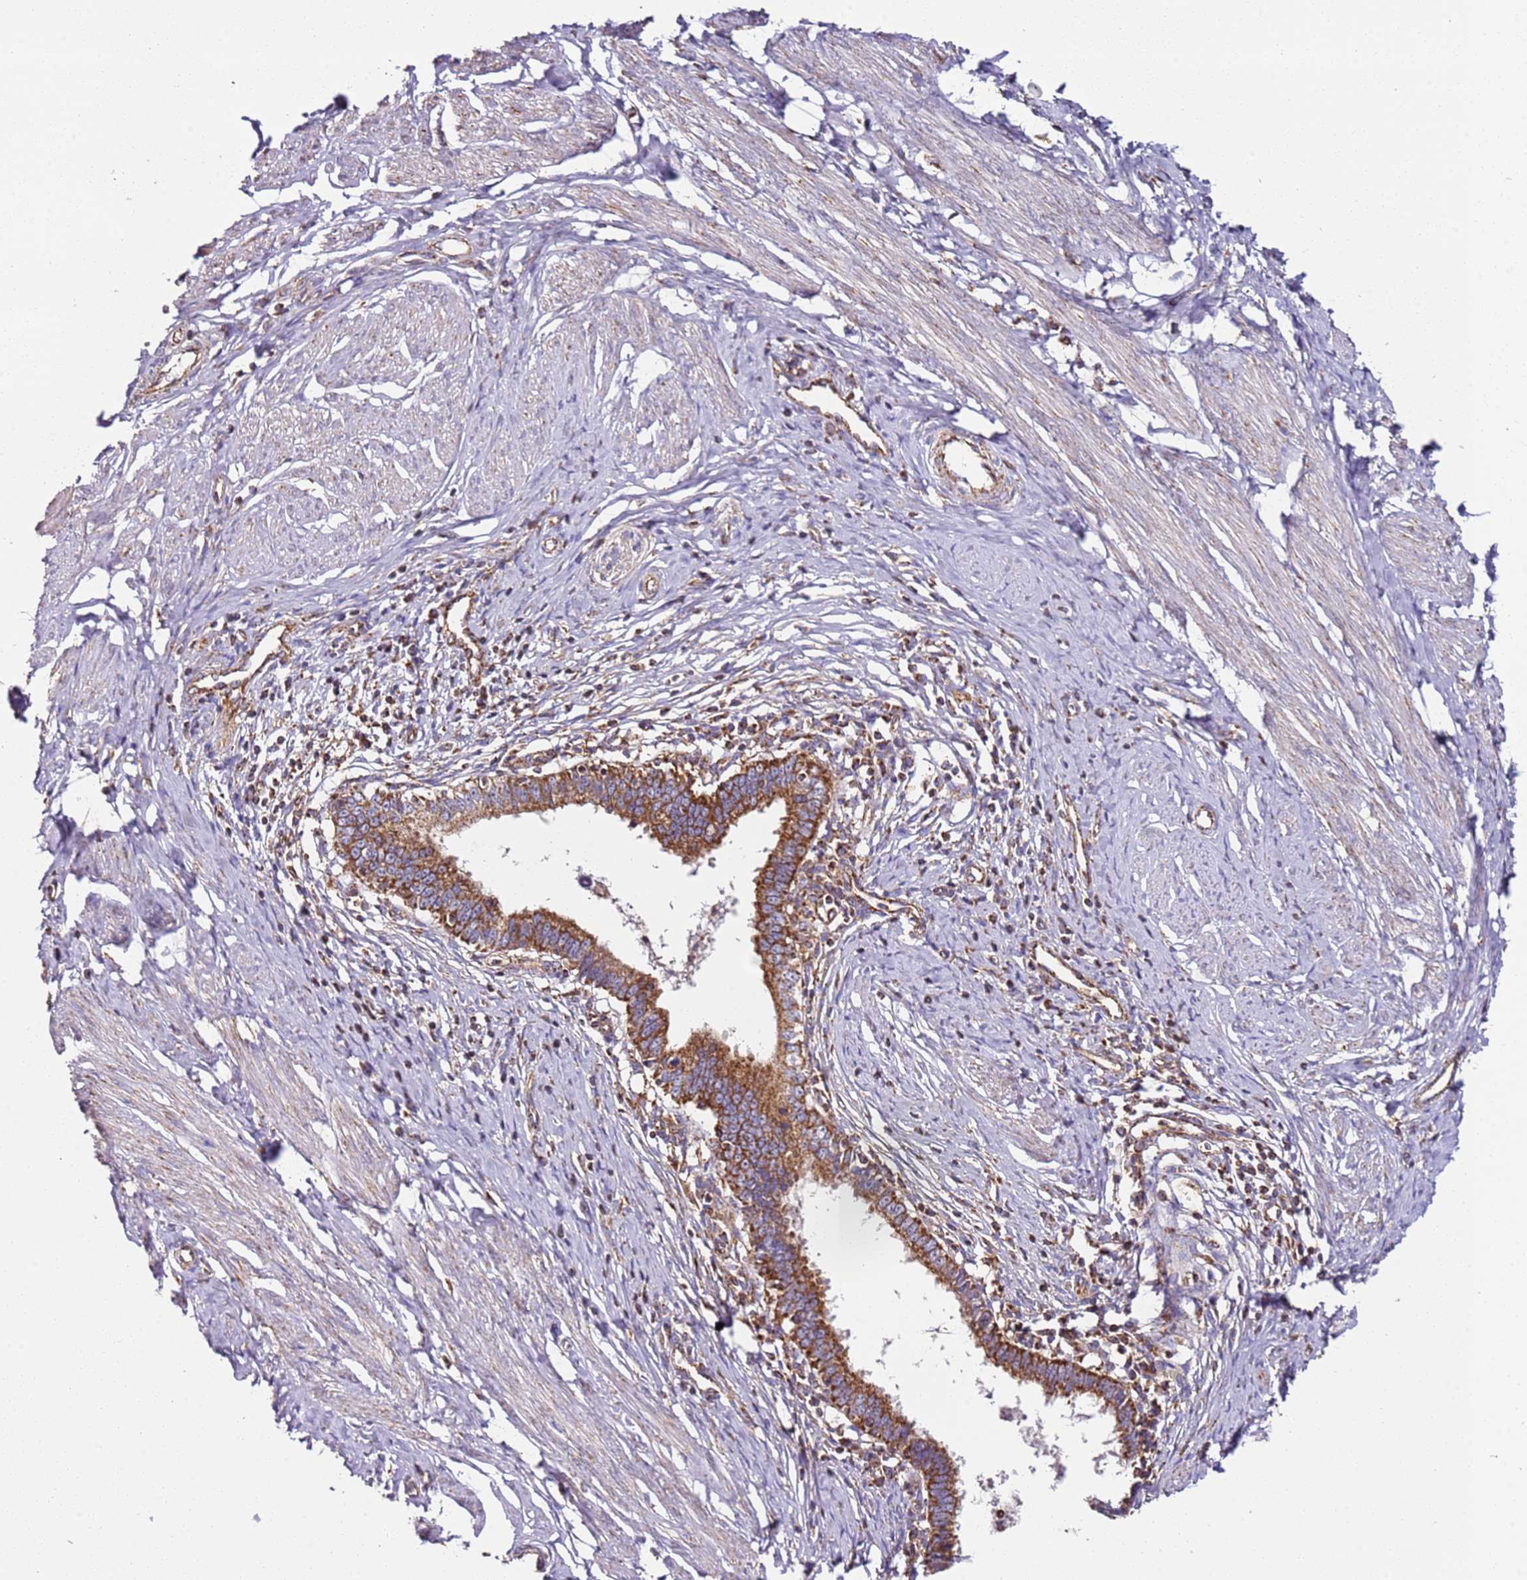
{"staining": {"intensity": "moderate", "quantity": ">75%", "location": "cytoplasmic/membranous"}, "tissue": "cervical cancer", "cell_type": "Tumor cells", "image_type": "cancer", "snomed": [{"axis": "morphology", "description": "Adenocarcinoma, NOS"}, {"axis": "topography", "description": "Cervix"}], "caption": "This is an image of immunohistochemistry staining of cervical cancer, which shows moderate expression in the cytoplasmic/membranous of tumor cells.", "gene": "RMND5A", "patient": {"sex": "female", "age": 36}}